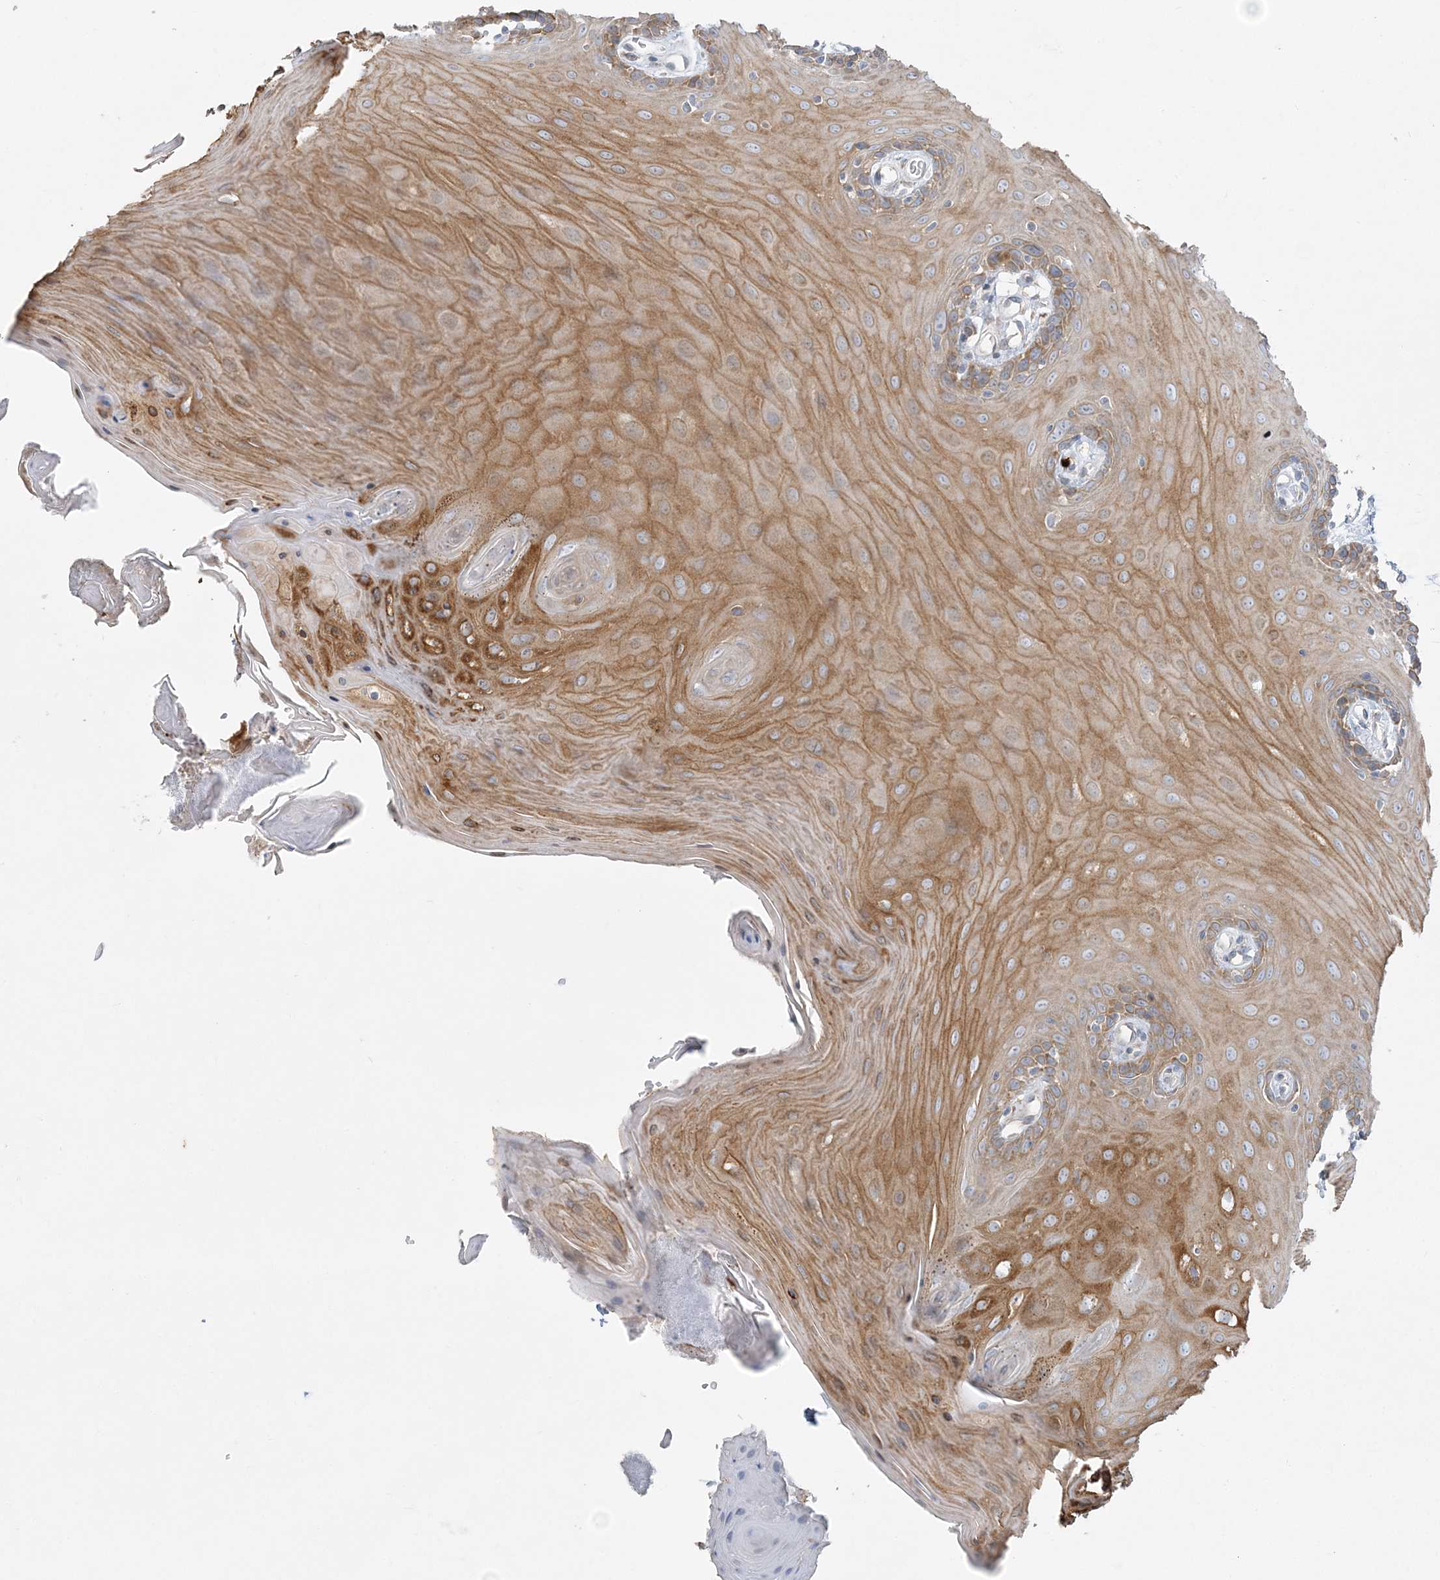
{"staining": {"intensity": "moderate", "quantity": "25%-75%", "location": "cytoplasmic/membranous"}, "tissue": "oral mucosa", "cell_type": "Squamous epithelial cells", "image_type": "normal", "snomed": [{"axis": "morphology", "description": "Normal tissue, NOS"}, {"axis": "morphology", "description": "Squamous cell carcinoma, NOS"}, {"axis": "topography", "description": "Skeletal muscle"}, {"axis": "topography", "description": "Oral tissue"}, {"axis": "topography", "description": "Salivary gland"}, {"axis": "topography", "description": "Head-Neck"}], "caption": "Oral mucosa stained with DAB immunohistochemistry (IHC) displays medium levels of moderate cytoplasmic/membranous positivity in approximately 25%-75% of squamous epithelial cells. The staining was performed using DAB, with brown indicating positive protein expression. Nuclei are stained blue with hematoxylin.", "gene": "CCNJ", "patient": {"sex": "male", "age": 54}}